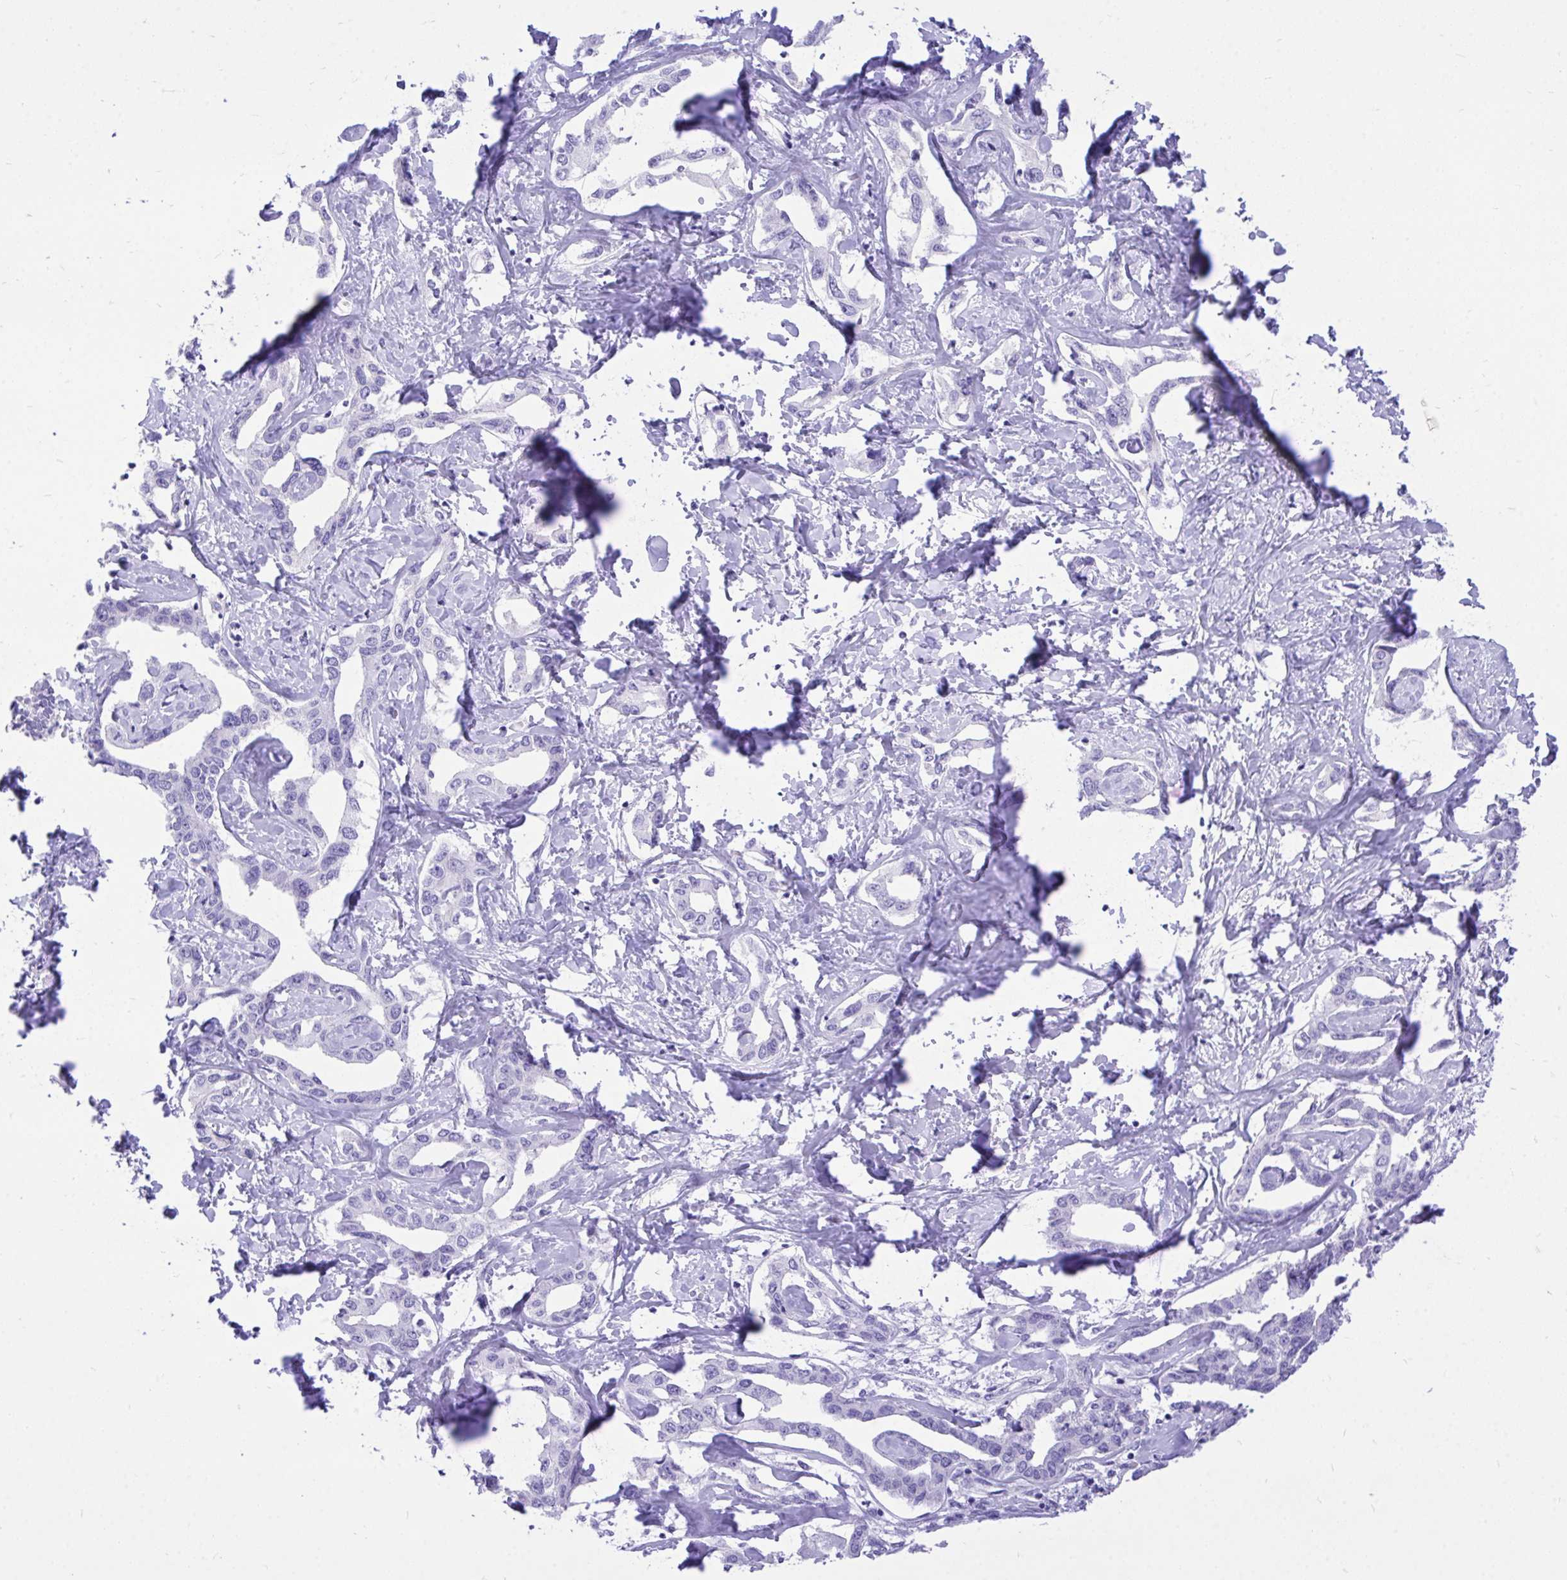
{"staining": {"intensity": "negative", "quantity": "none", "location": "none"}, "tissue": "liver cancer", "cell_type": "Tumor cells", "image_type": "cancer", "snomed": [{"axis": "morphology", "description": "Cholangiocarcinoma"}, {"axis": "topography", "description": "Liver"}], "caption": "An immunohistochemistry (IHC) photomicrograph of cholangiocarcinoma (liver) is shown. There is no staining in tumor cells of cholangiocarcinoma (liver). (Brightfield microscopy of DAB (3,3'-diaminobenzidine) immunohistochemistry at high magnification).", "gene": "MON1A", "patient": {"sex": "male", "age": 59}}